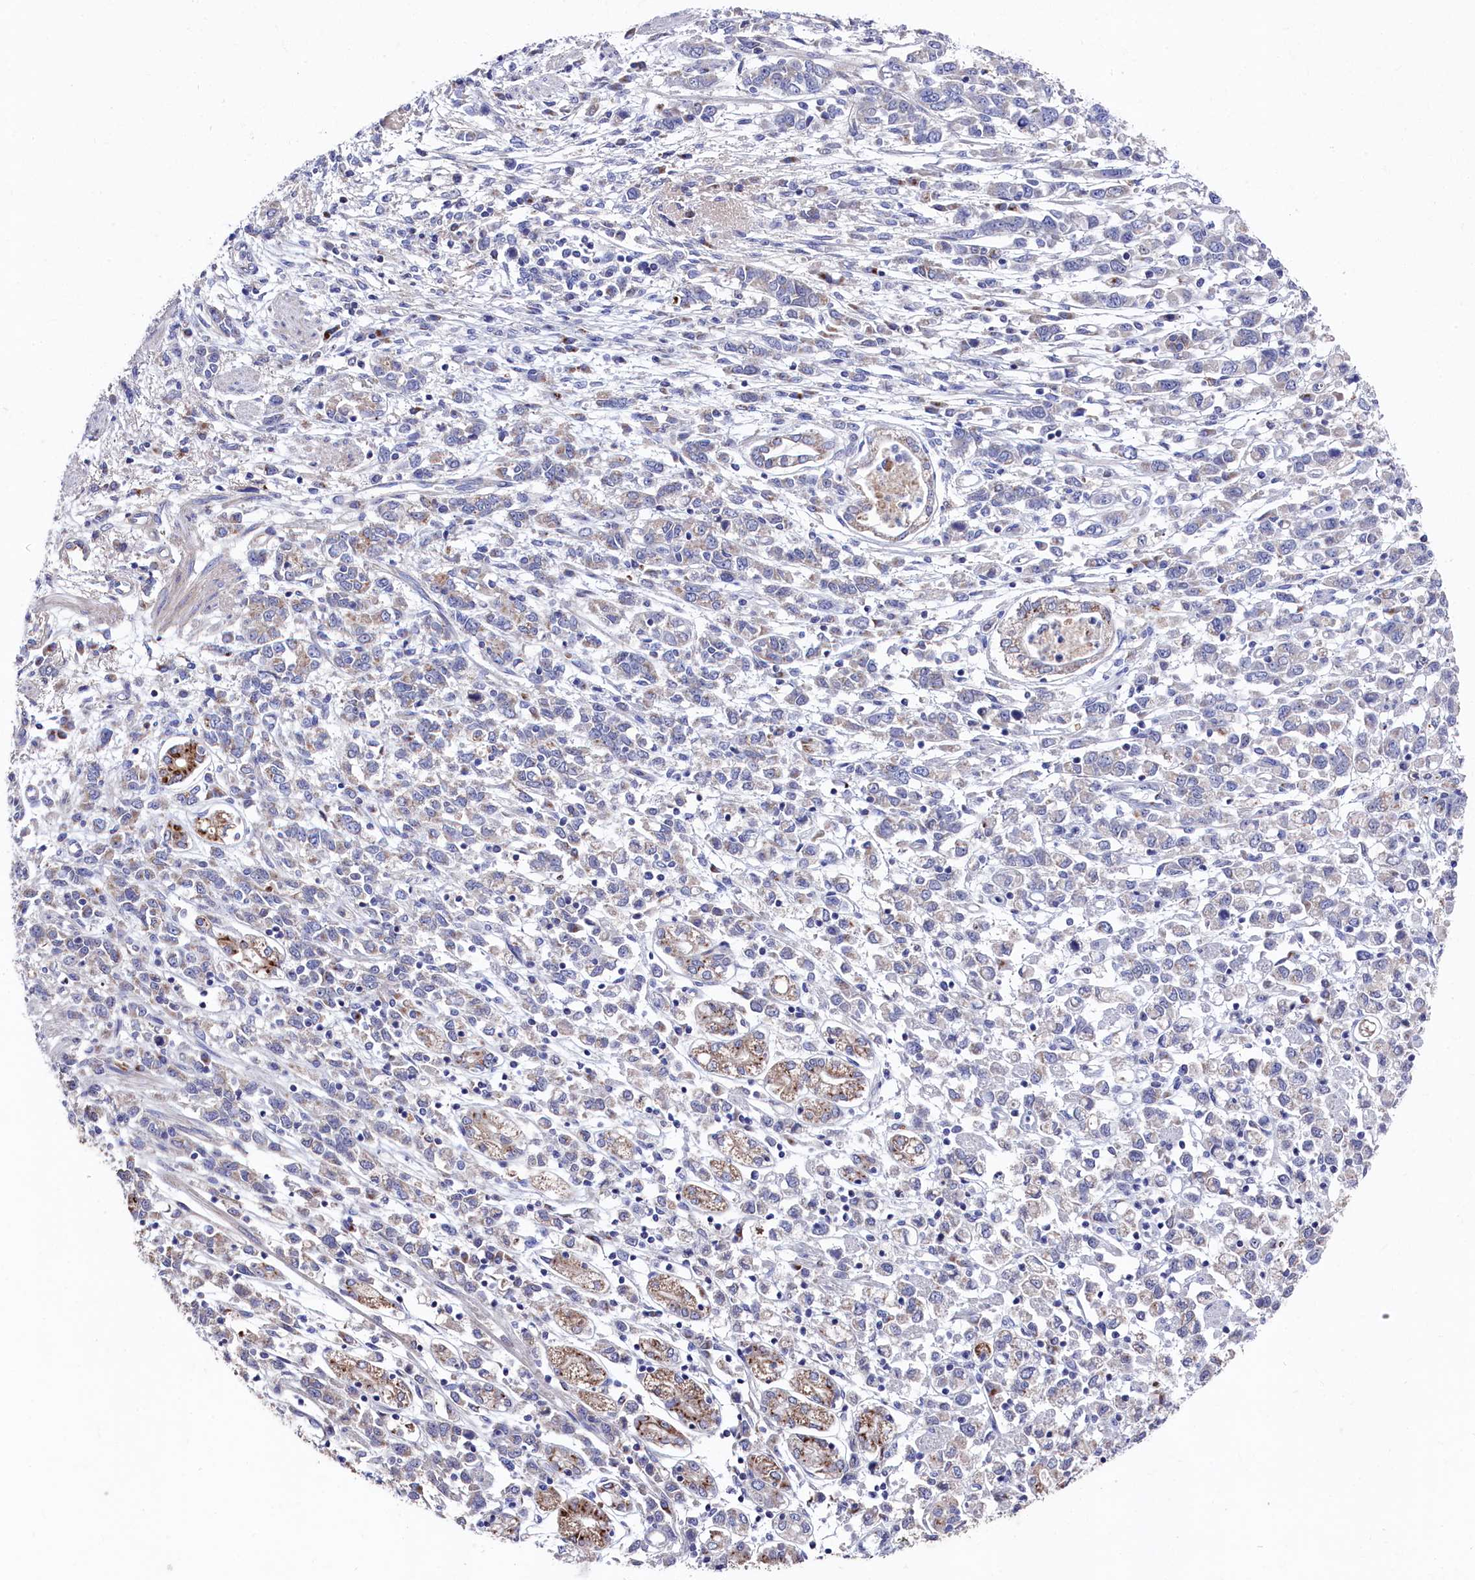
{"staining": {"intensity": "moderate", "quantity": "<25%", "location": "cytoplasmic/membranous"}, "tissue": "stomach cancer", "cell_type": "Tumor cells", "image_type": "cancer", "snomed": [{"axis": "morphology", "description": "Adenocarcinoma, NOS"}, {"axis": "topography", "description": "Stomach"}], "caption": "Protein expression analysis of human stomach cancer (adenocarcinoma) reveals moderate cytoplasmic/membranous positivity in approximately <25% of tumor cells.", "gene": "GPR108", "patient": {"sex": "female", "age": 76}}